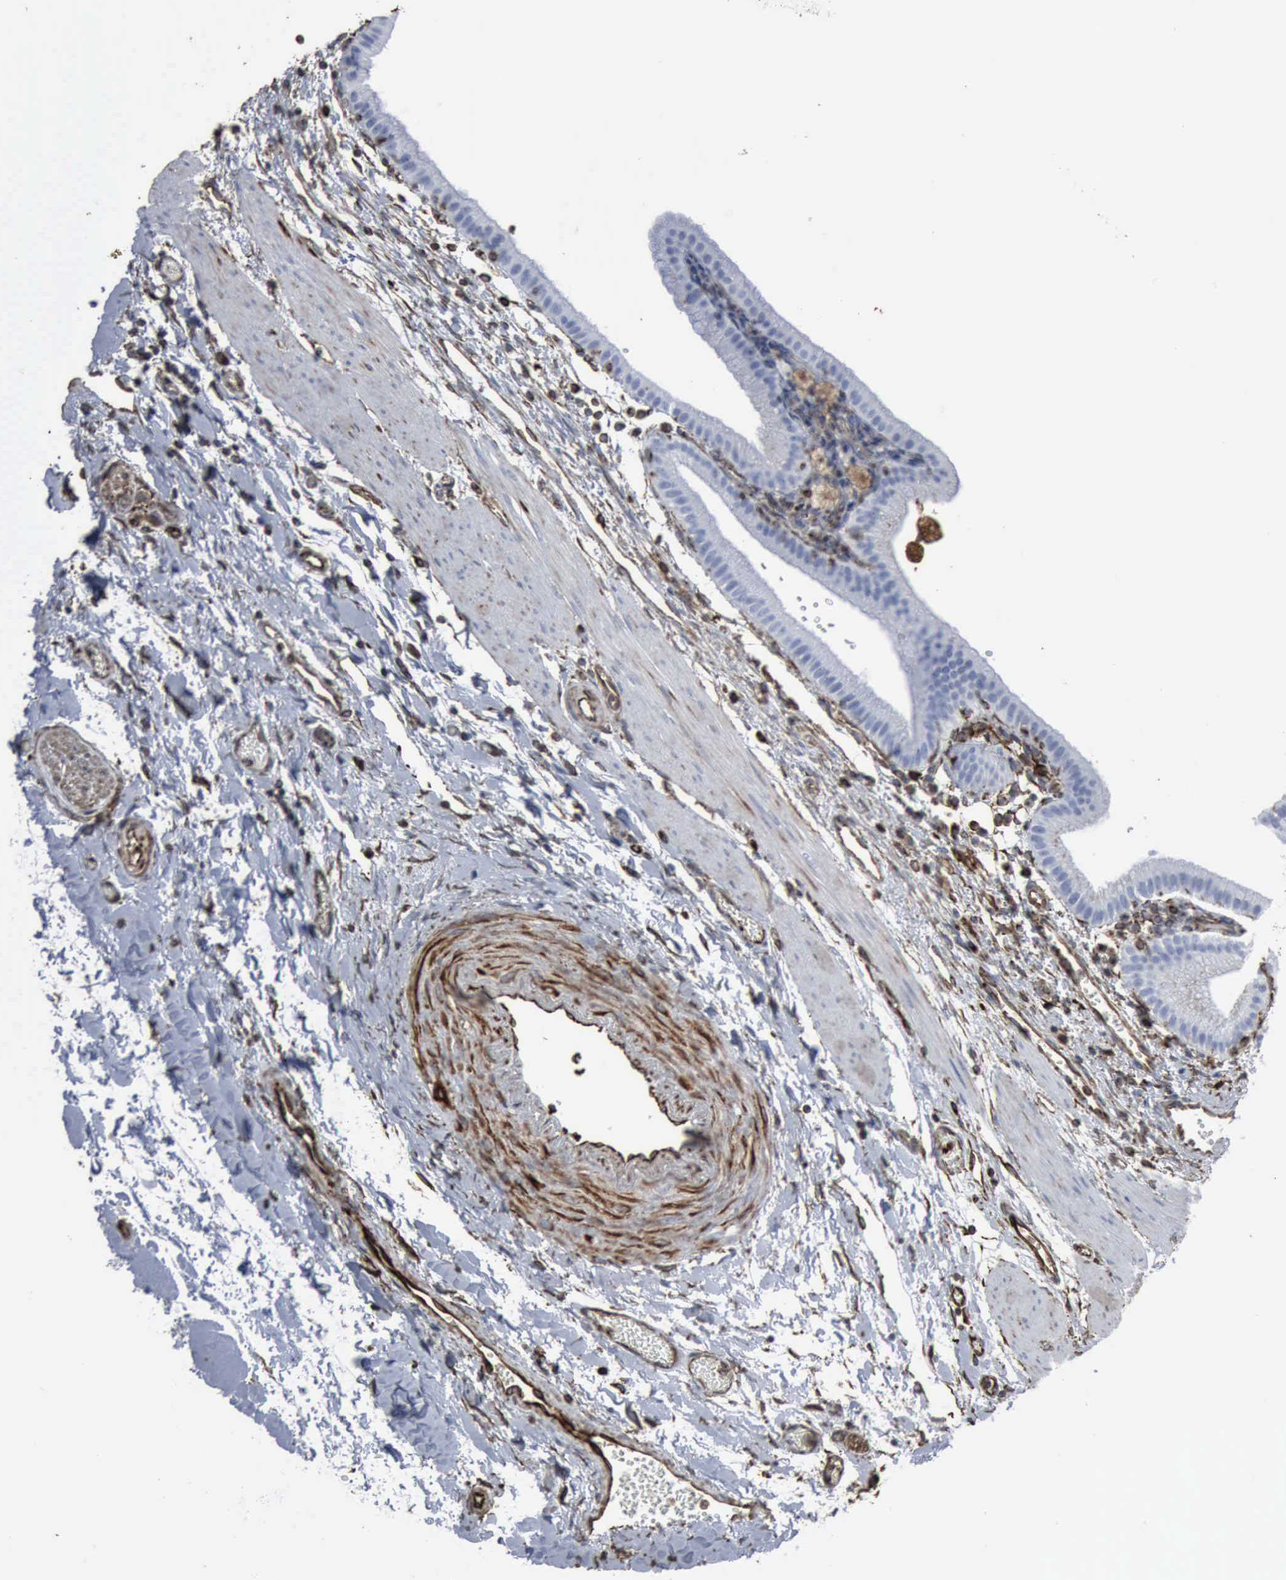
{"staining": {"intensity": "weak", "quantity": "<25%", "location": "nuclear"}, "tissue": "gallbladder", "cell_type": "Glandular cells", "image_type": "normal", "snomed": [{"axis": "morphology", "description": "Normal tissue, NOS"}, {"axis": "topography", "description": "Gallbladder"}], "caption": "Immunohistochemistry of unremarkable gallbladder reveals no staining in glandular cells. (IHC, brightfield microscopy, high magnification).", "gene": "CCNE1", "patient": {"sex": "female", "age": 48}}